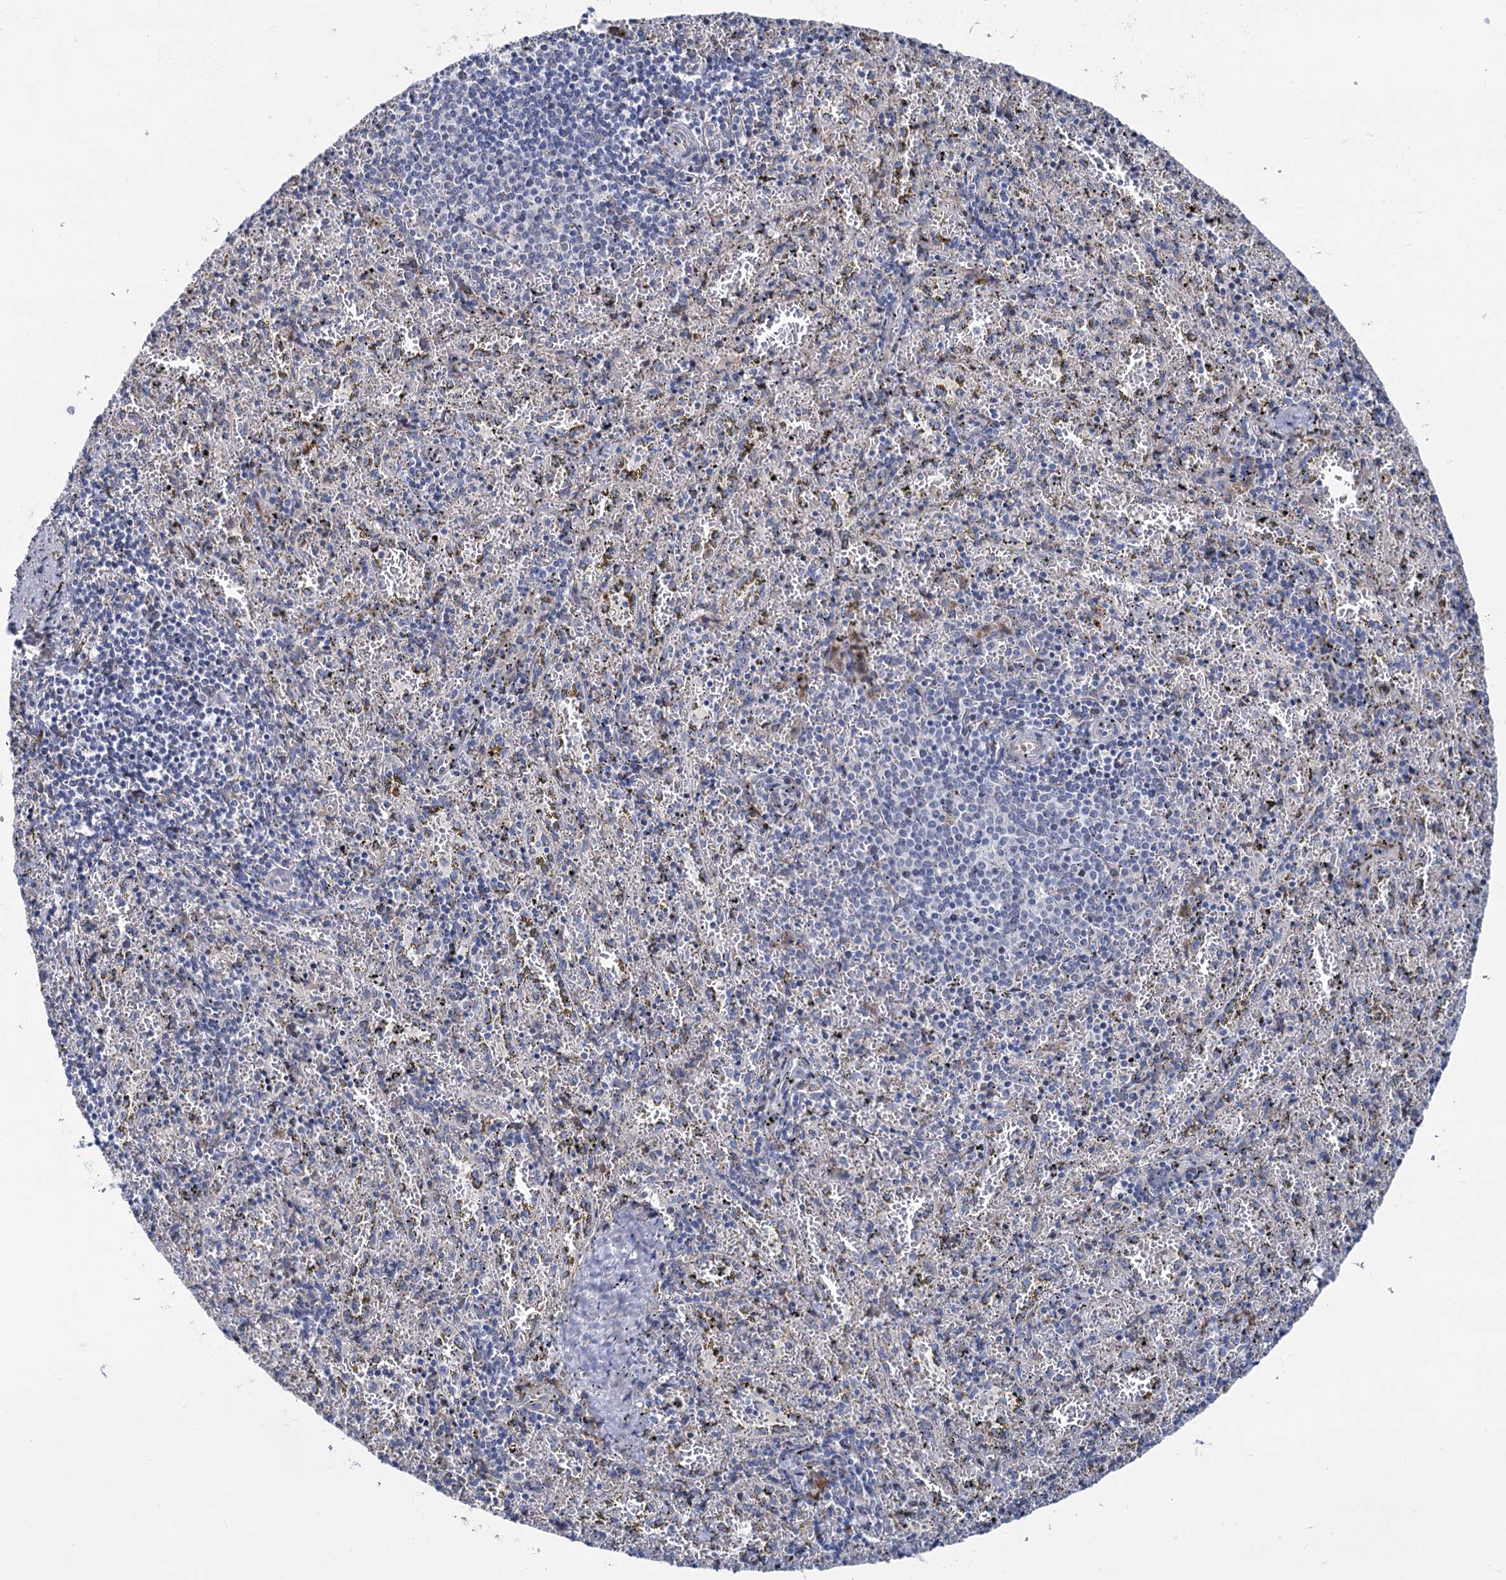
{"staining": {"intensity": "negative", "quantity": "none", "location": "none"}, "tissue": "spleen", "cell_type": "Cells in red pulp", "image_type": "normal", "snomed": [{"axis": "morphology", "description": "Normal tissue, NOS"}, {"axis": "topography", "description": "Spleen"}], "caption": "IHC of benign human spleen displays no positivity in cells in red pulp.", "gene": "PRSS35", "patient": {"sex": "male", "age": 11}}